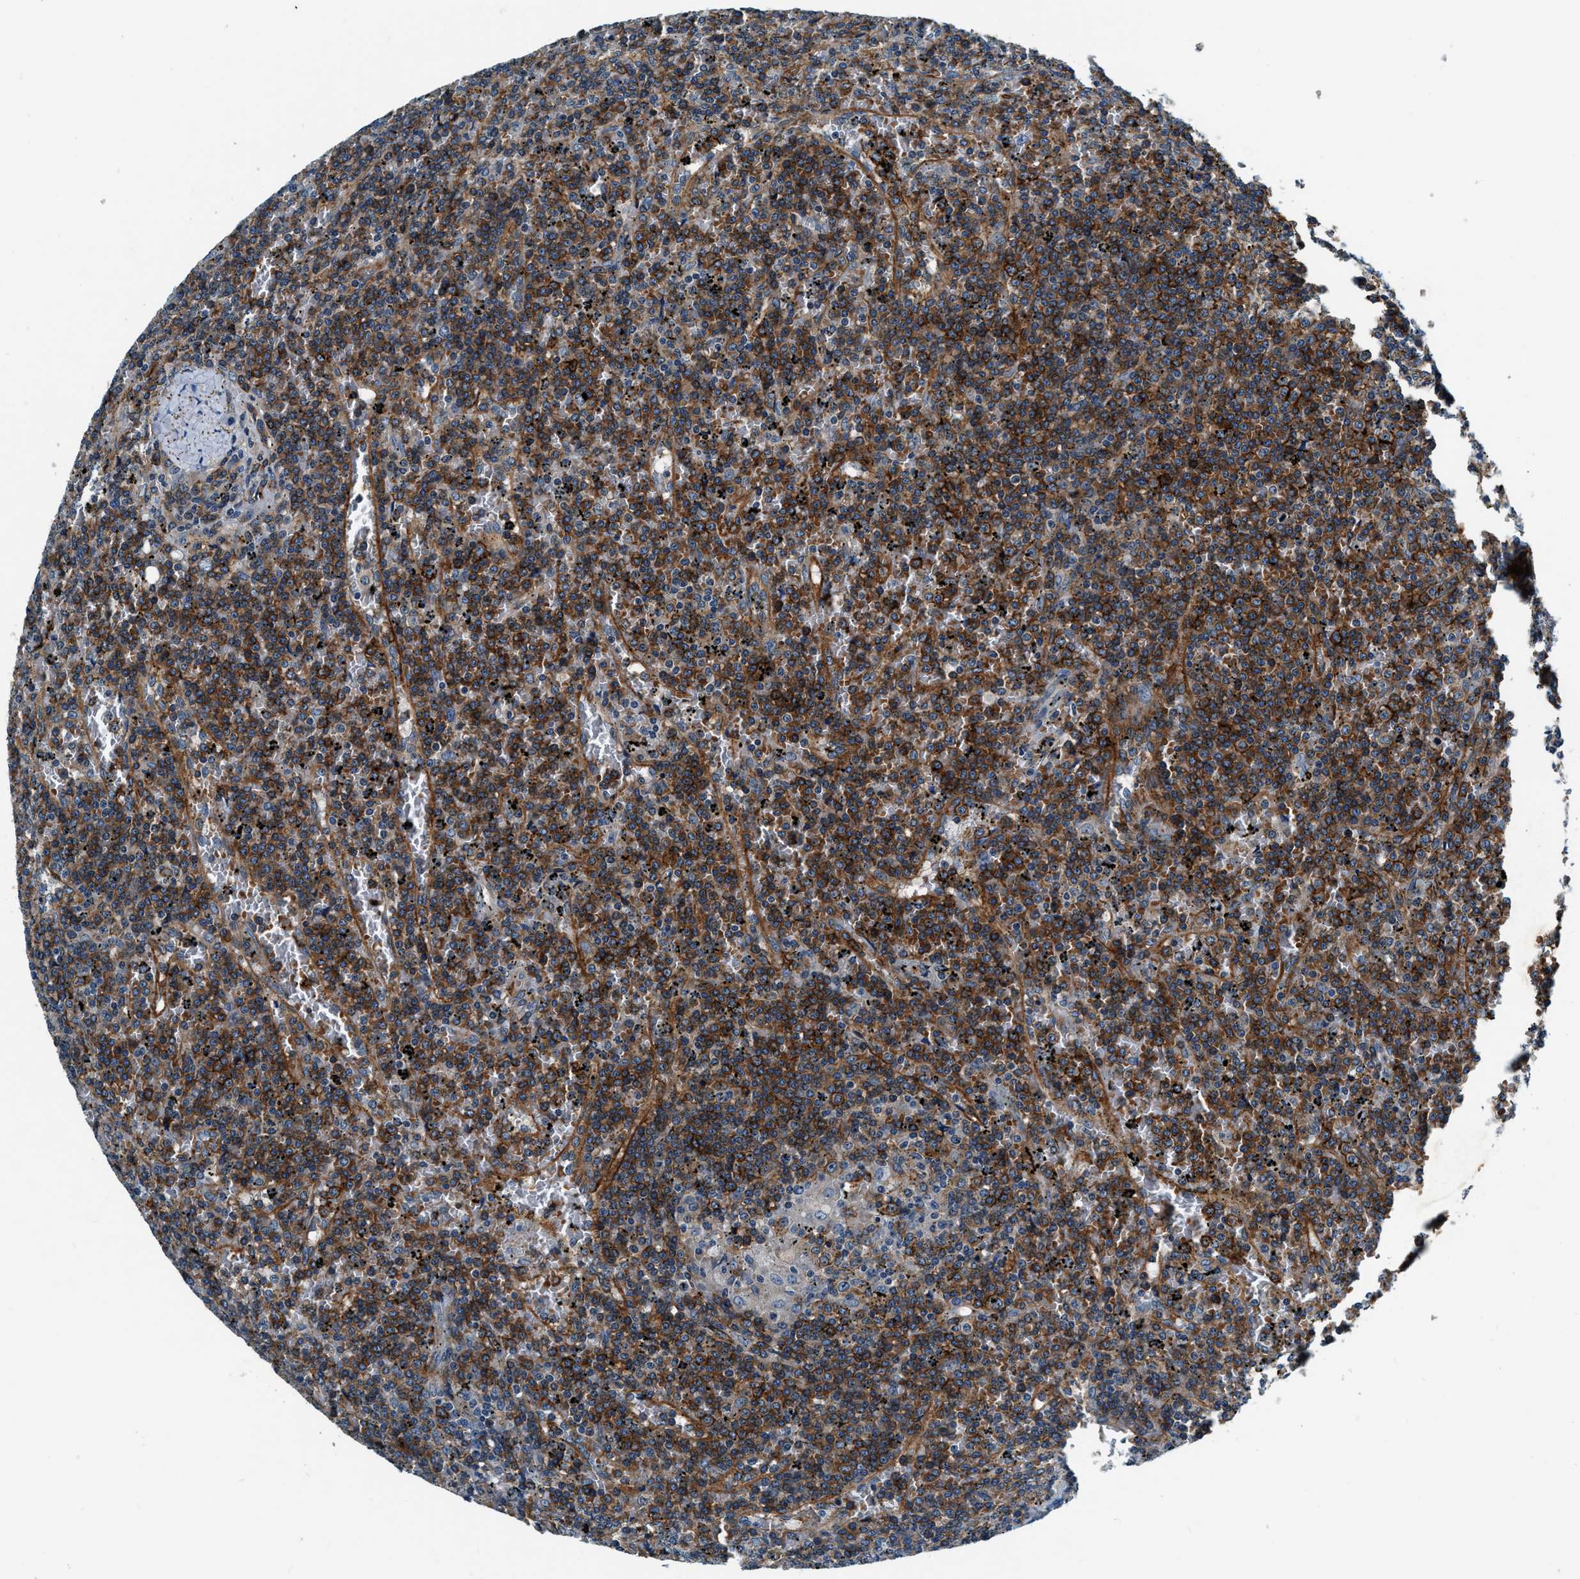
{"staining": {"intensity": "strong", "quantity": ">75%", "location": "cytoplasmic/membranous"}, "tissue": "lymphoma", "cell_type": "Tumor cells", "image_type": "cancer", "snomed": [{"axis": "morphology", "description": "Malignant lymphoma, non-Hodgkin's type, Low grade"}, {"axis": "topography", "description": "Spleen"}], "caption": "Strong cytoplasmic/membranous positivity is present in approximately >75% of tumor cells in lymphoma.", "gene": "C2orf66", "patient": {"sex": "female", "age": 19}}